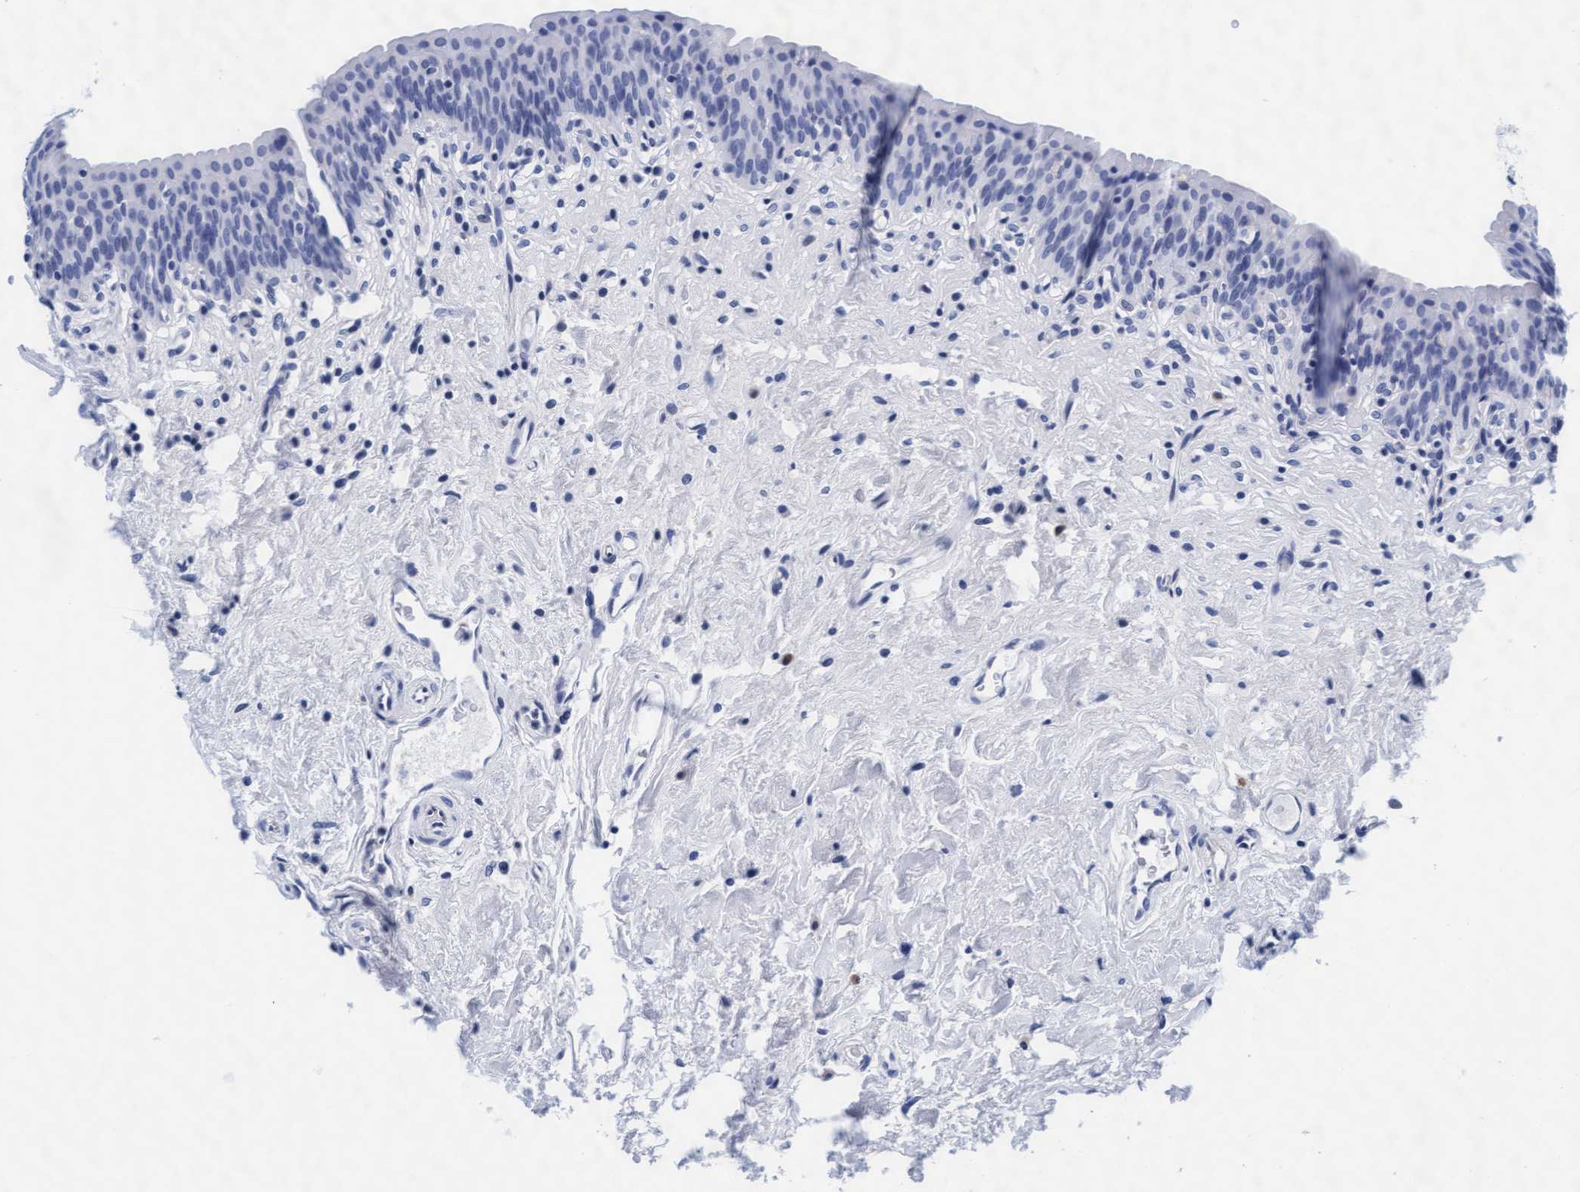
{"staining": {"intensity": "negative", "quantity": "none", "location": "none"}, "tissue": "urinary bladder", "cell_type": "Urothelial cells", "image_type": "normal", "snomed": [{"axis": "morphology", "description": "Normal tissue, NOS"}, {"axis": "topography", "description": "Urinary bladder"}], "caption": "There is no significant expression in urothelial cells of urinary bladder. (DAB (3,3'-diaminobenzidine) immunohistochemistry (IHC) with hematoxylin counter stain).", "gene": "ARSG", "patient": {"sex": "male", "age": 83}}